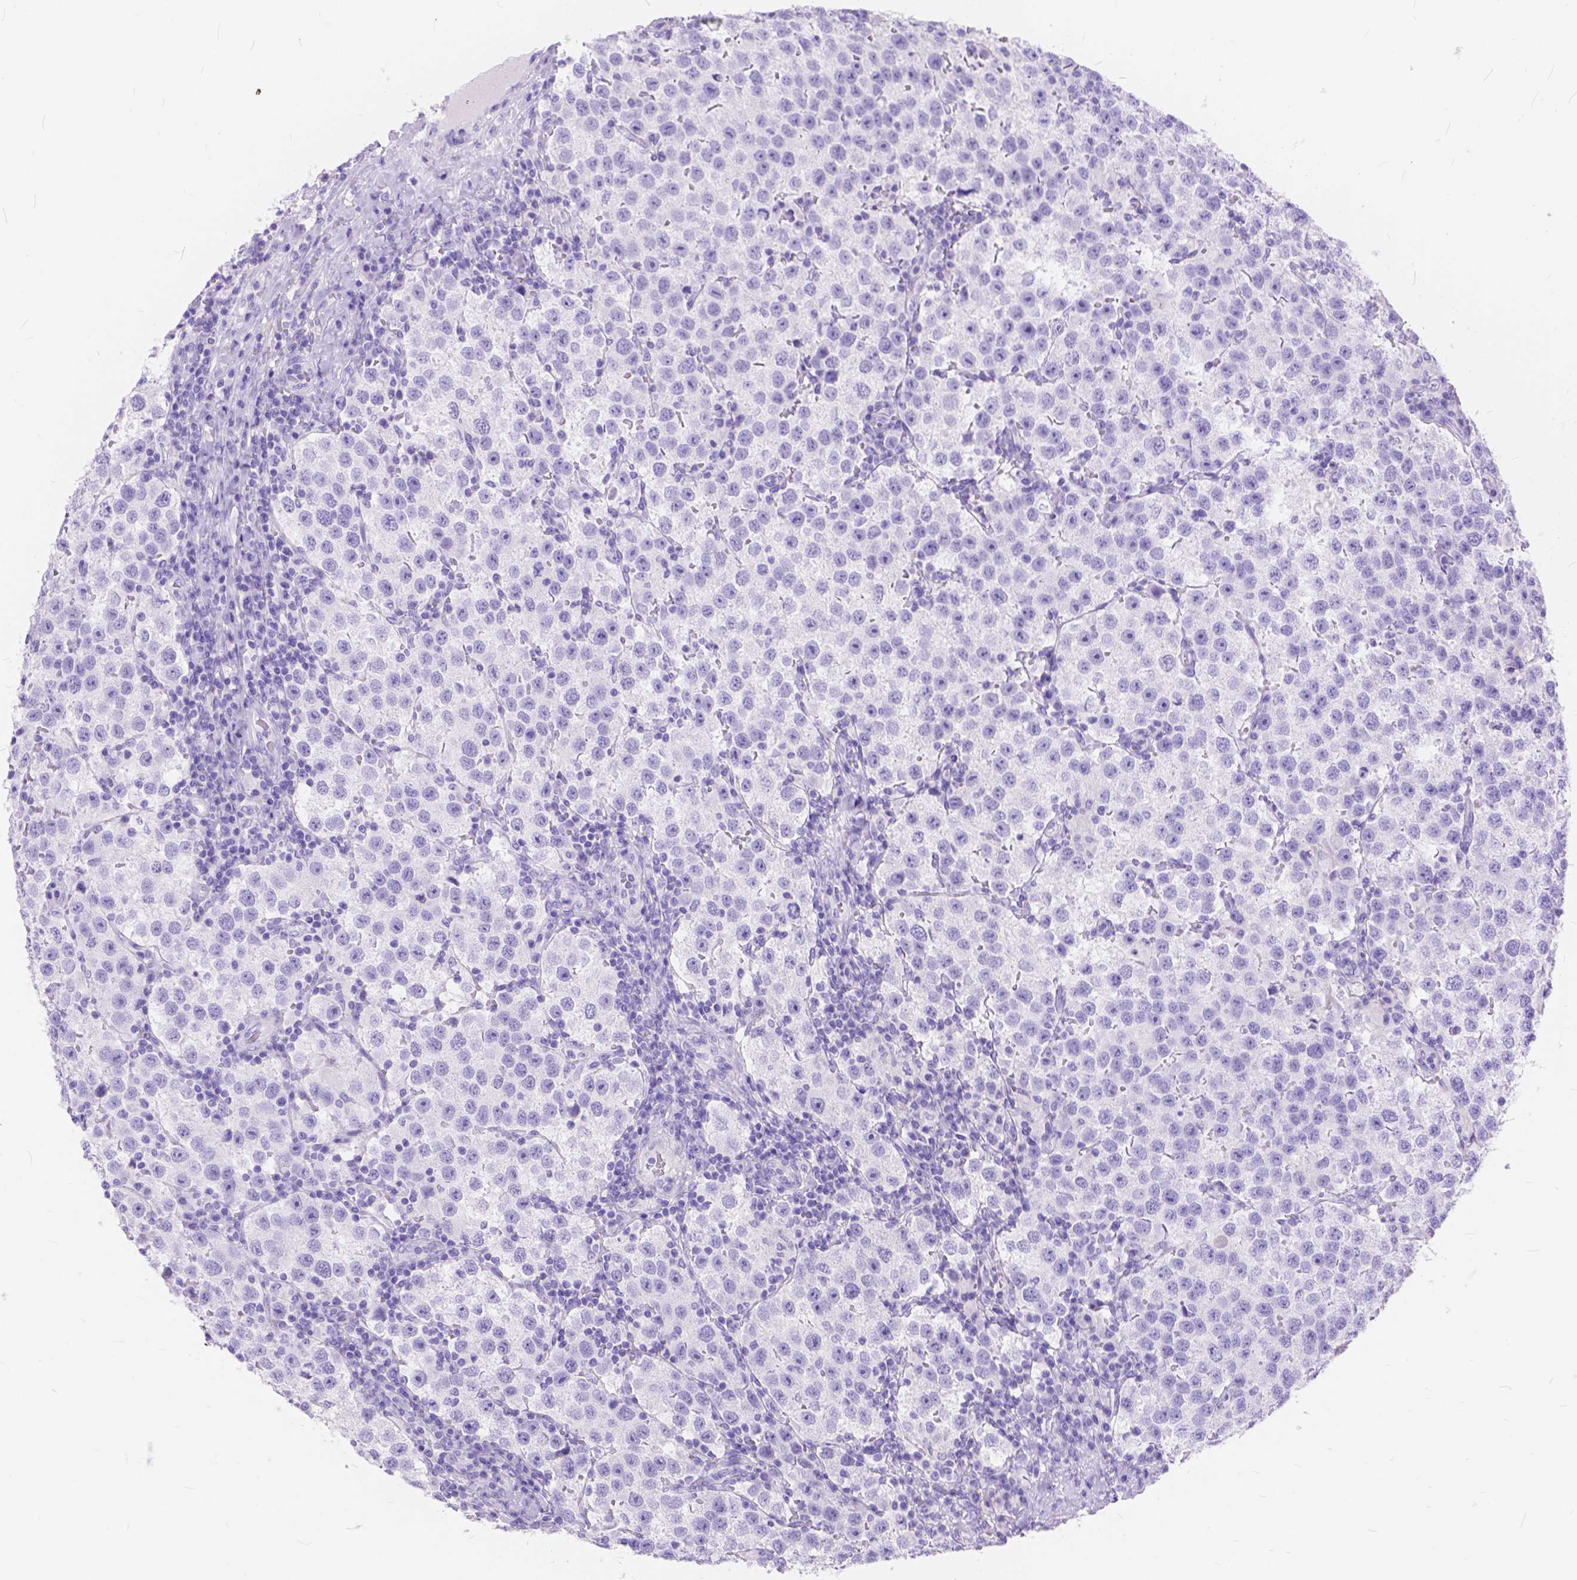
{"staining": {"intensity": "negative", "quantity": "none", "location": "none"}, "tissue": "testis cancer", "cell_type": "Tumor cells", "image_type": "cancer", "snomed": [{"axis": "morphology", "description": "Seminoma, NOS"}, {"axis": "topography", "description": "Testis"}], "caption": "Immunohistochemistry (IHC) image of human seminoma (testis) stained for a protein (brown), which shows no positivity in tumor cells. The staining is performed using DAB brown chromogen with nuclei counter-stained in using hematoxylin.", "gene": "FOXL2", "patient": {"sex": "male", "age": 37}}